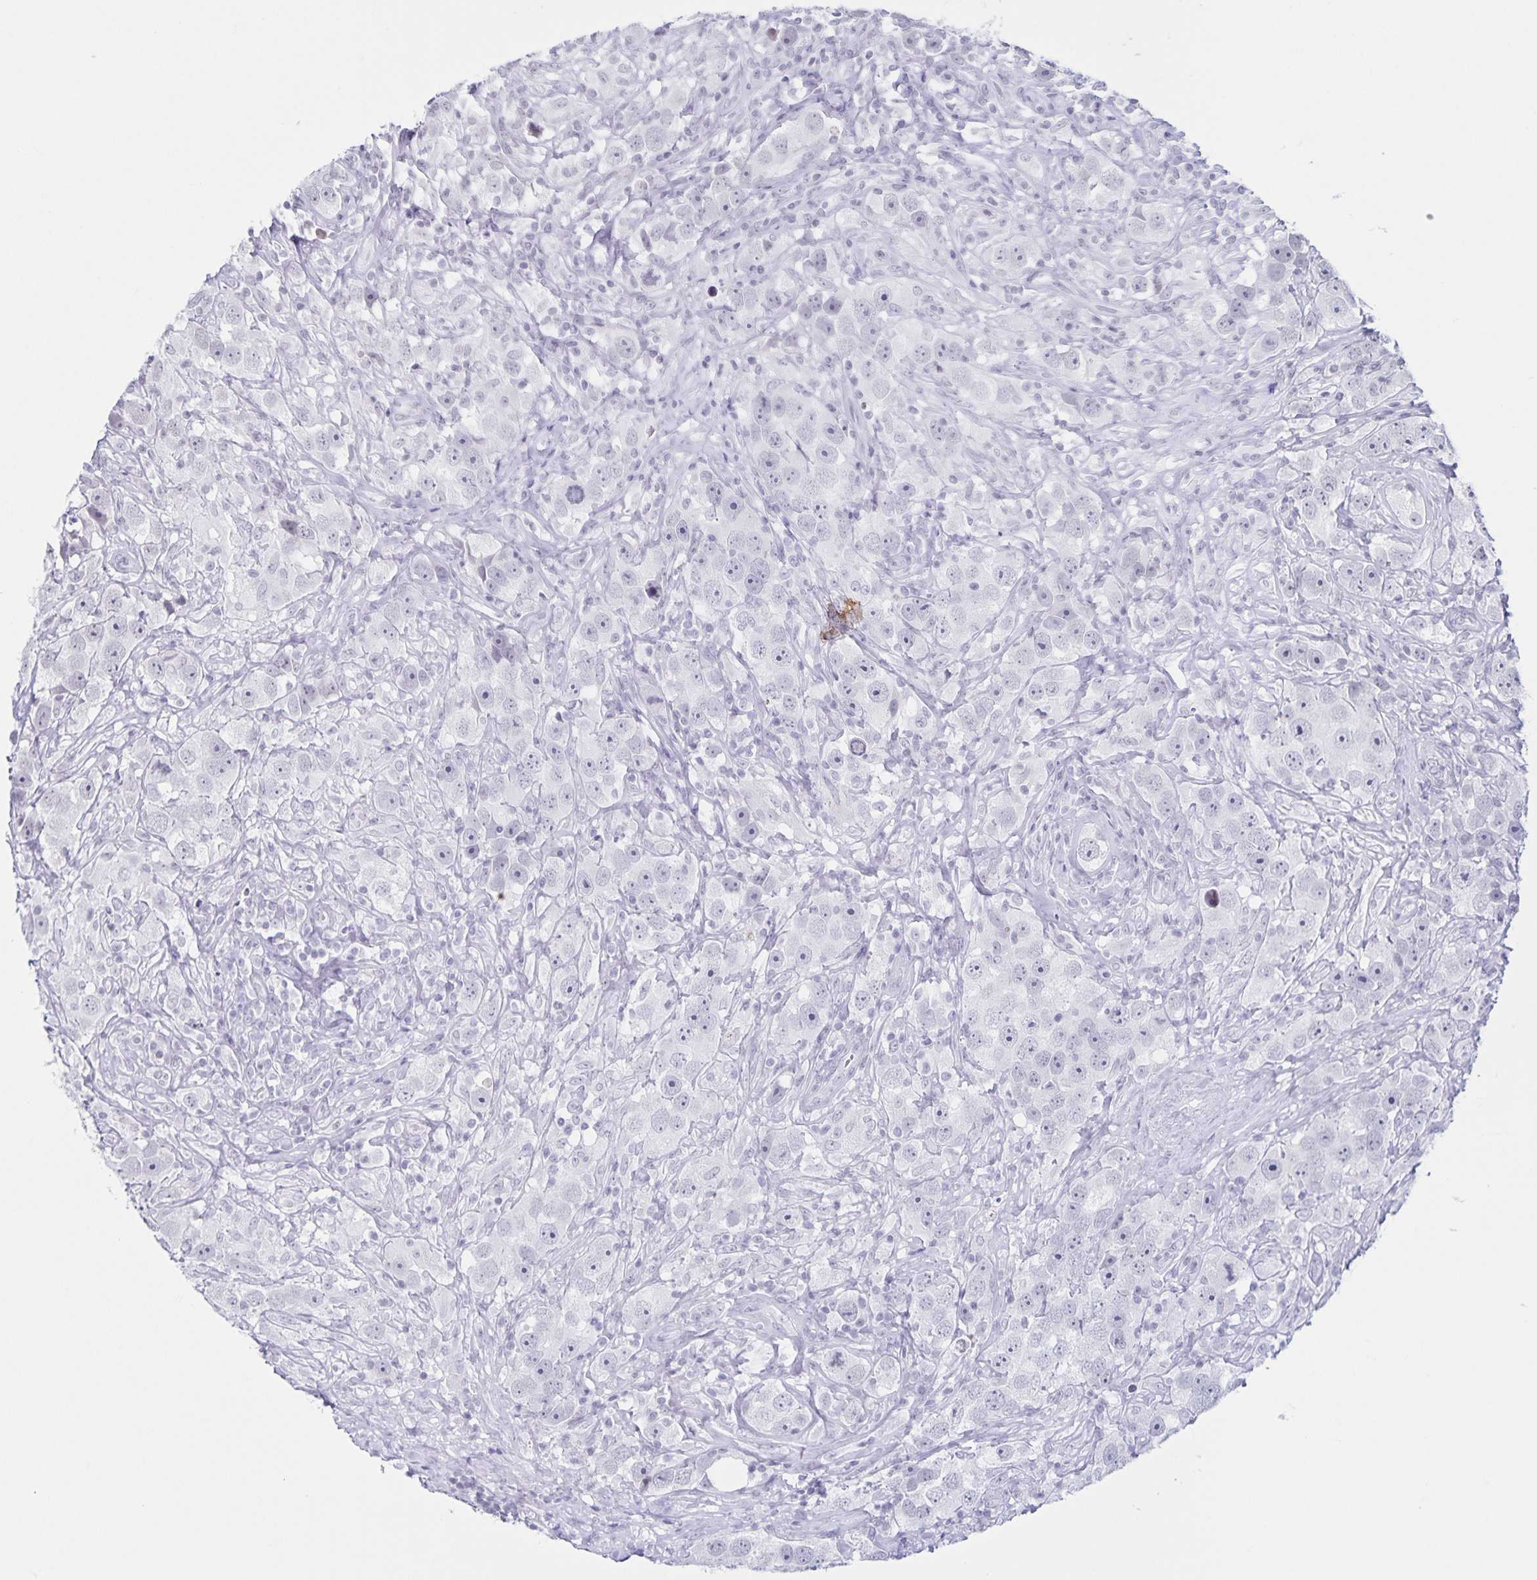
{"staining": {"intensity": "negative", "quantity": "none", "location": "none"}, "tissue": "testis cancer", "cell_type": "Tumor cells", "image_type": "cancer", "snomed": [{"axis": "morphology", "description": "Seminoma, NOS"}, {"axis": "topography", "description": "Testis"}], "caption": "A high-resolution micrograph shows immunohistochemistry staining of testis seminoma, which exhibits no significant staining in tumor cells.", "gene": "LCE6A", "patient": {"sex": "male", "age": 49}}